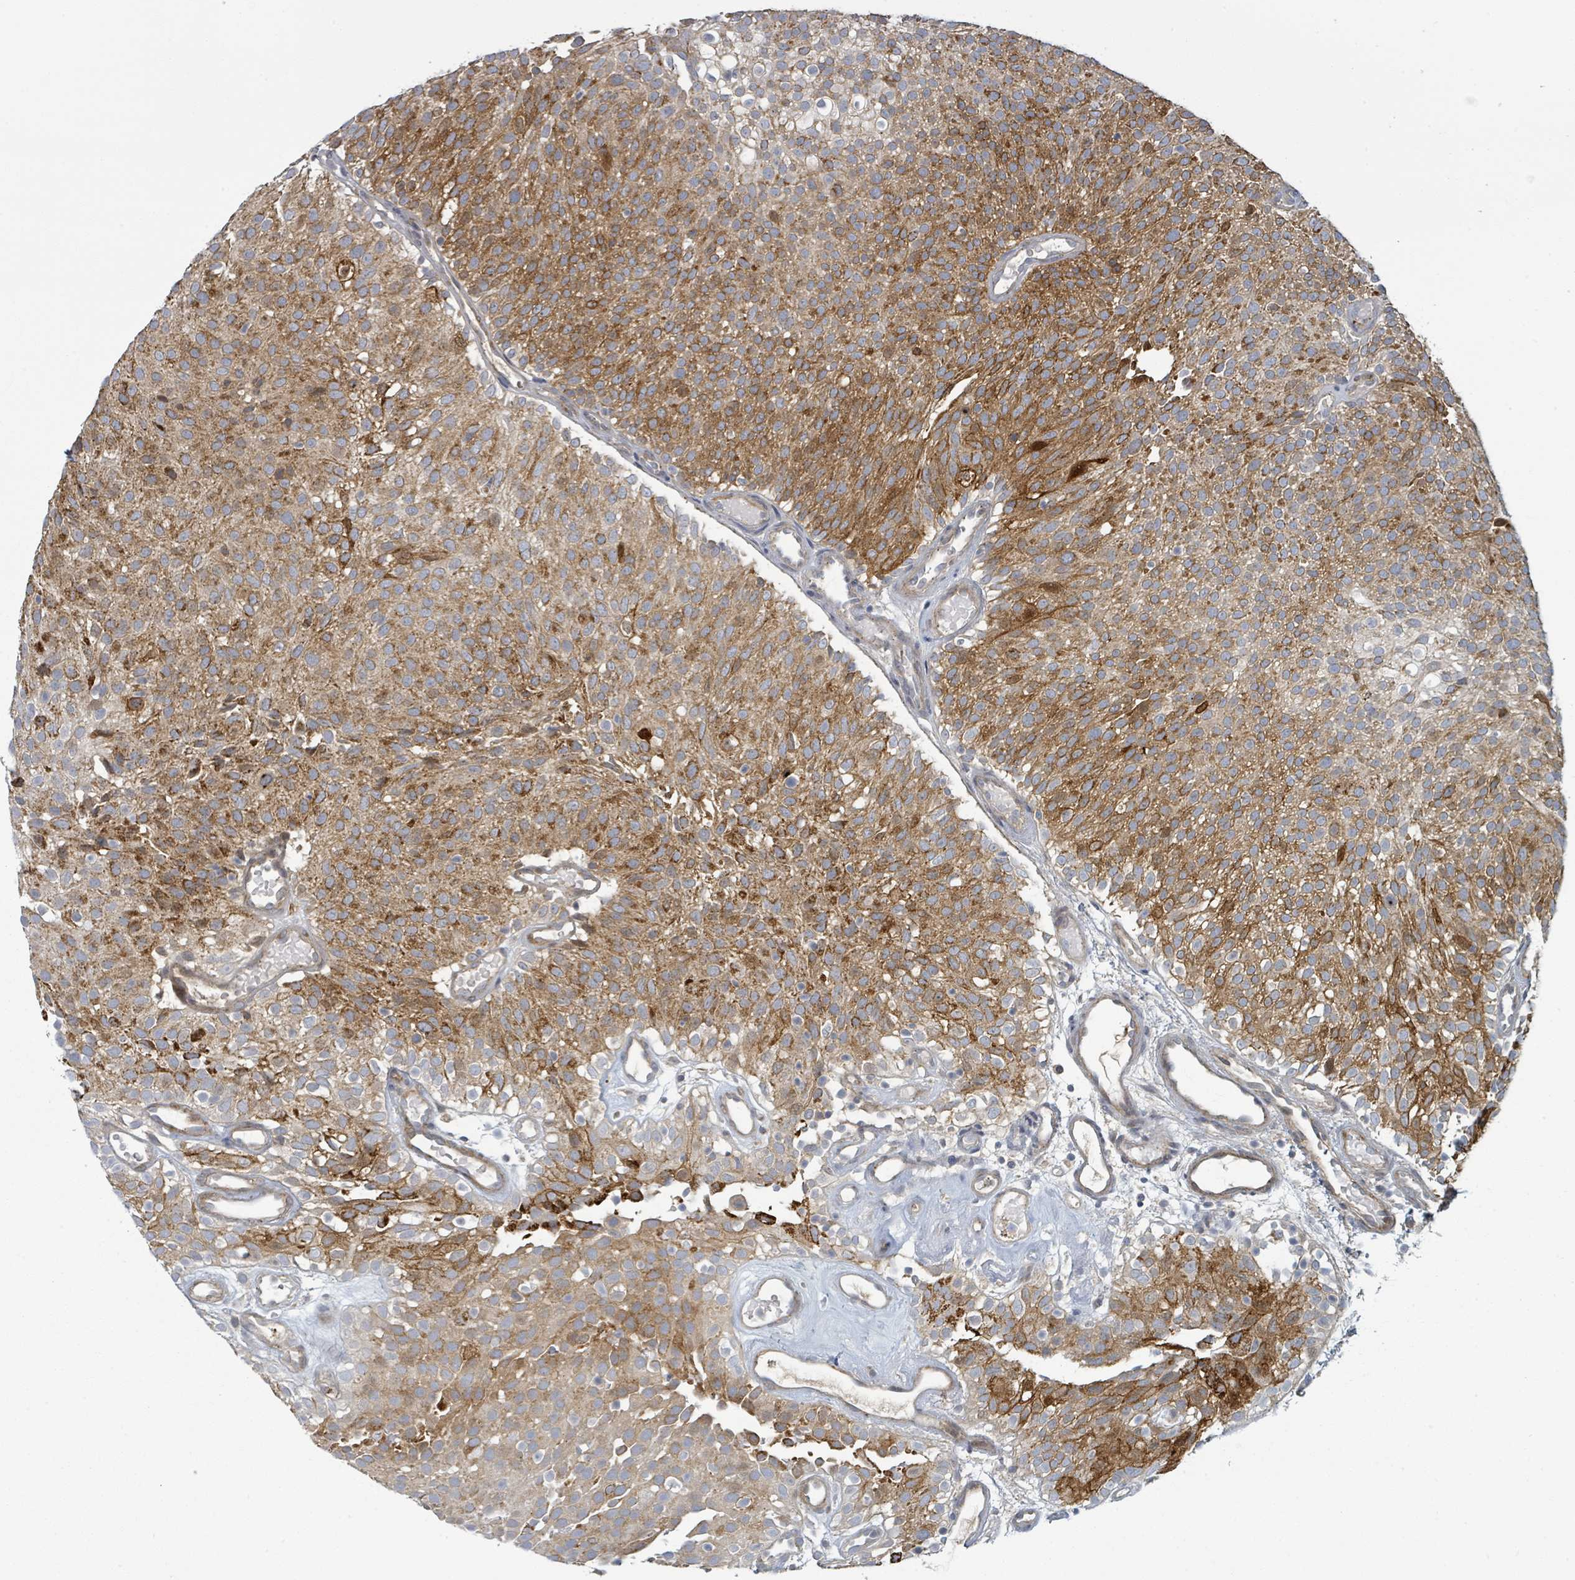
{"staining": {"intensity": "moderate", "quantity": "25%-75%", "location": "cytoplasmic/membranous"}, "tissue": "urothelial cancer", "cell_type": "Tumor cells", "image_type": "cancer", "snomed": [{"axis": "morphology", "description": "Urothelial carcinoma, Low grade"}, {"axis": "topography", "description": "Urinary bladder"}], "caption": "Approximately 25%-75% of tumor cells in urothelial cancer demonstrate moderate cytoplasmic/membranous protein positivity as visualized by brown immunohistochemical staining.", "gene": "COL5A3", "patient": {"sex": "male", "age": 78}}